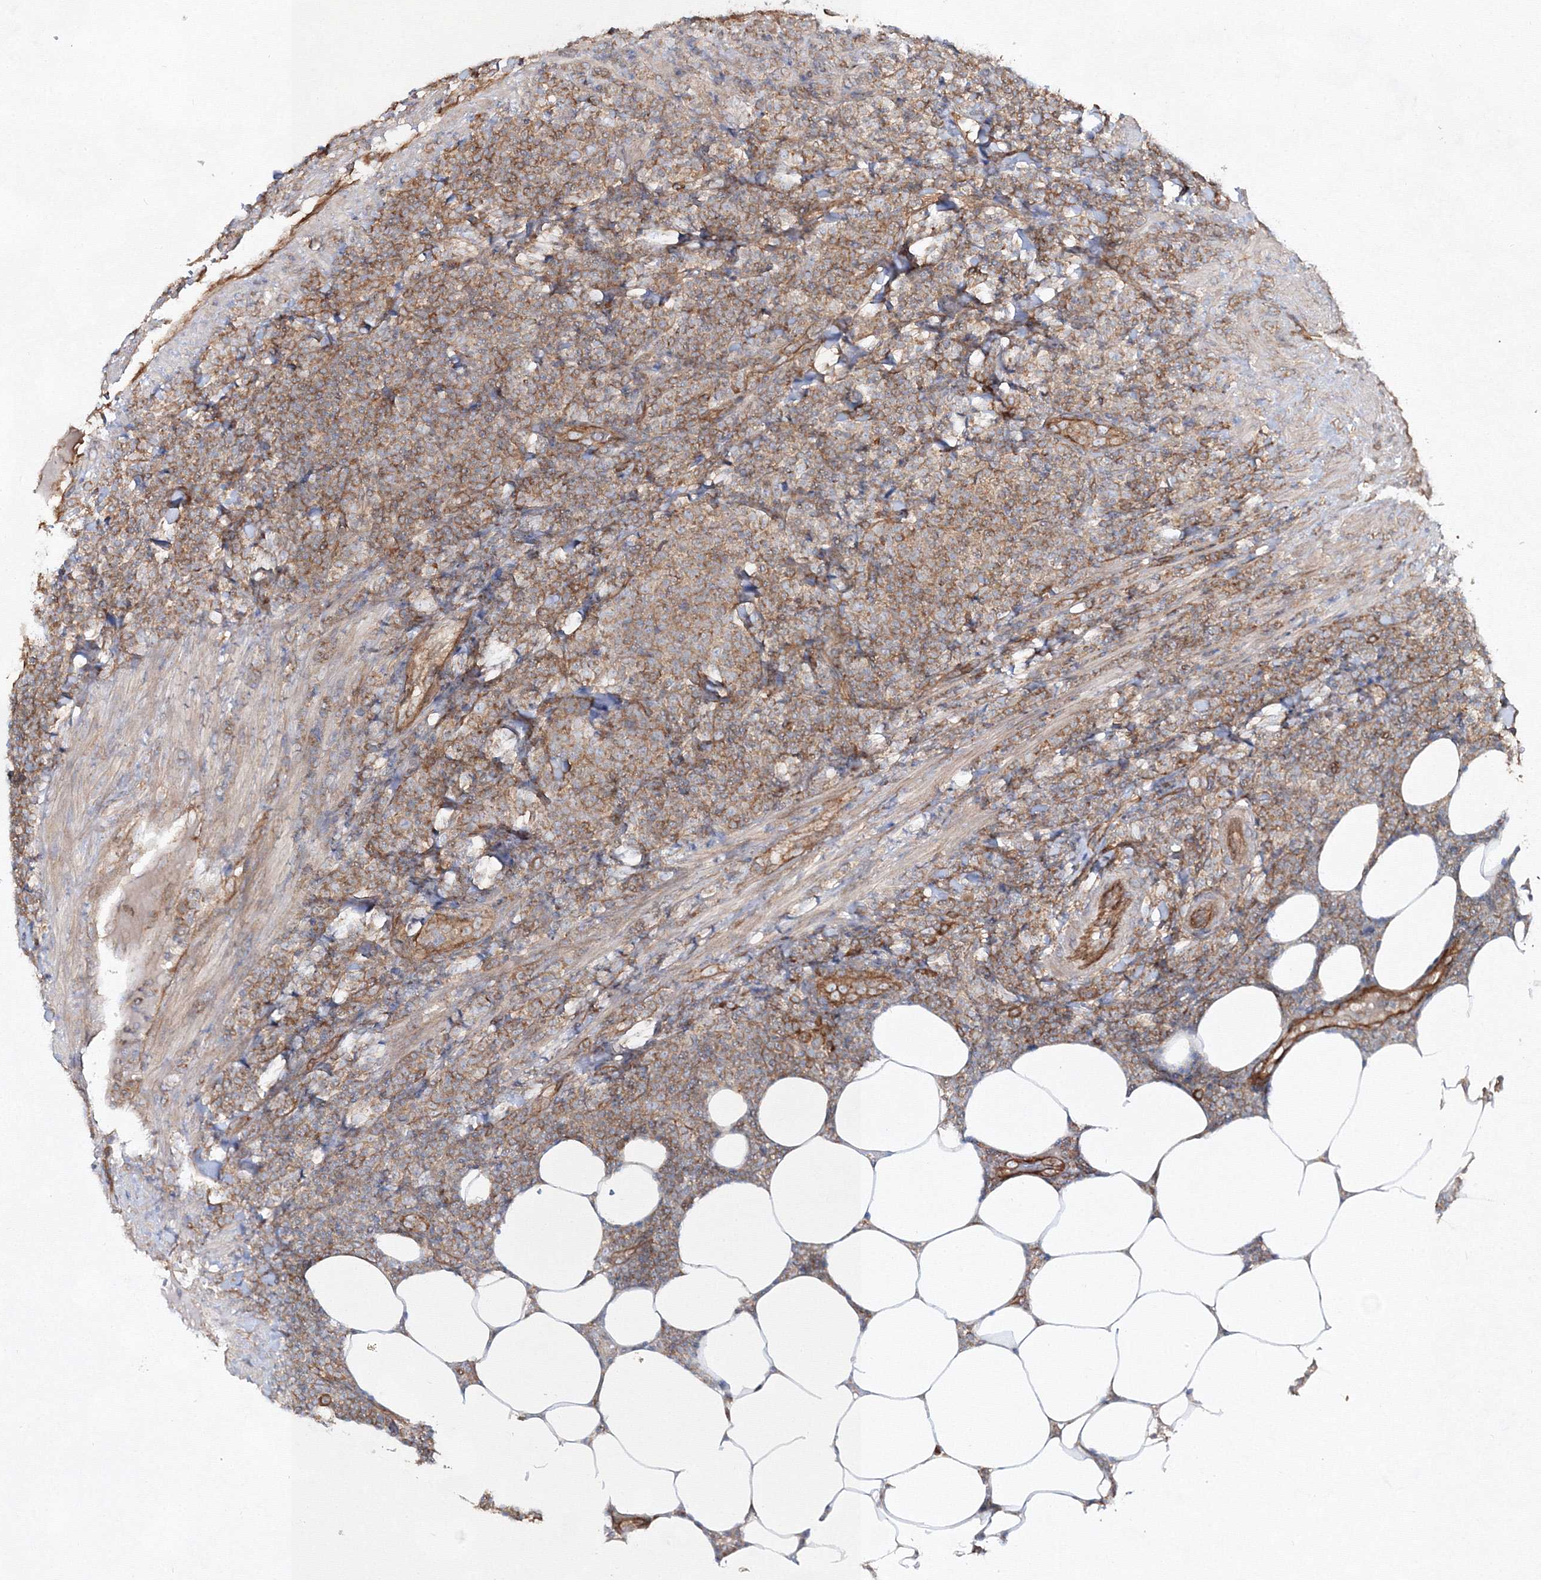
{"staining": {"intensity": "moderate", "quantity": ">75%", "location": "cytoplasmic/membranous"}, "tissue": "lymphoma", "cell_type": "Tumor cells", "image_type": "cancer", "snomed": [{"axis": "morphology", "description": "Malignant lymphoma, non-Hodgkin's type, Low grade"}, {"axis": "topography", "description": "Lymph node"}], "caption": "Immunohistochemistry (IHC) micrograph of human lymphoma stained for a protein (brown), which reveals medium levels of moderate cytoplasmic/membranous positivity in approximately >75% of tumor cells.", "gene": "EXOC6", "patient": {"sex": "male", "age": 66}}